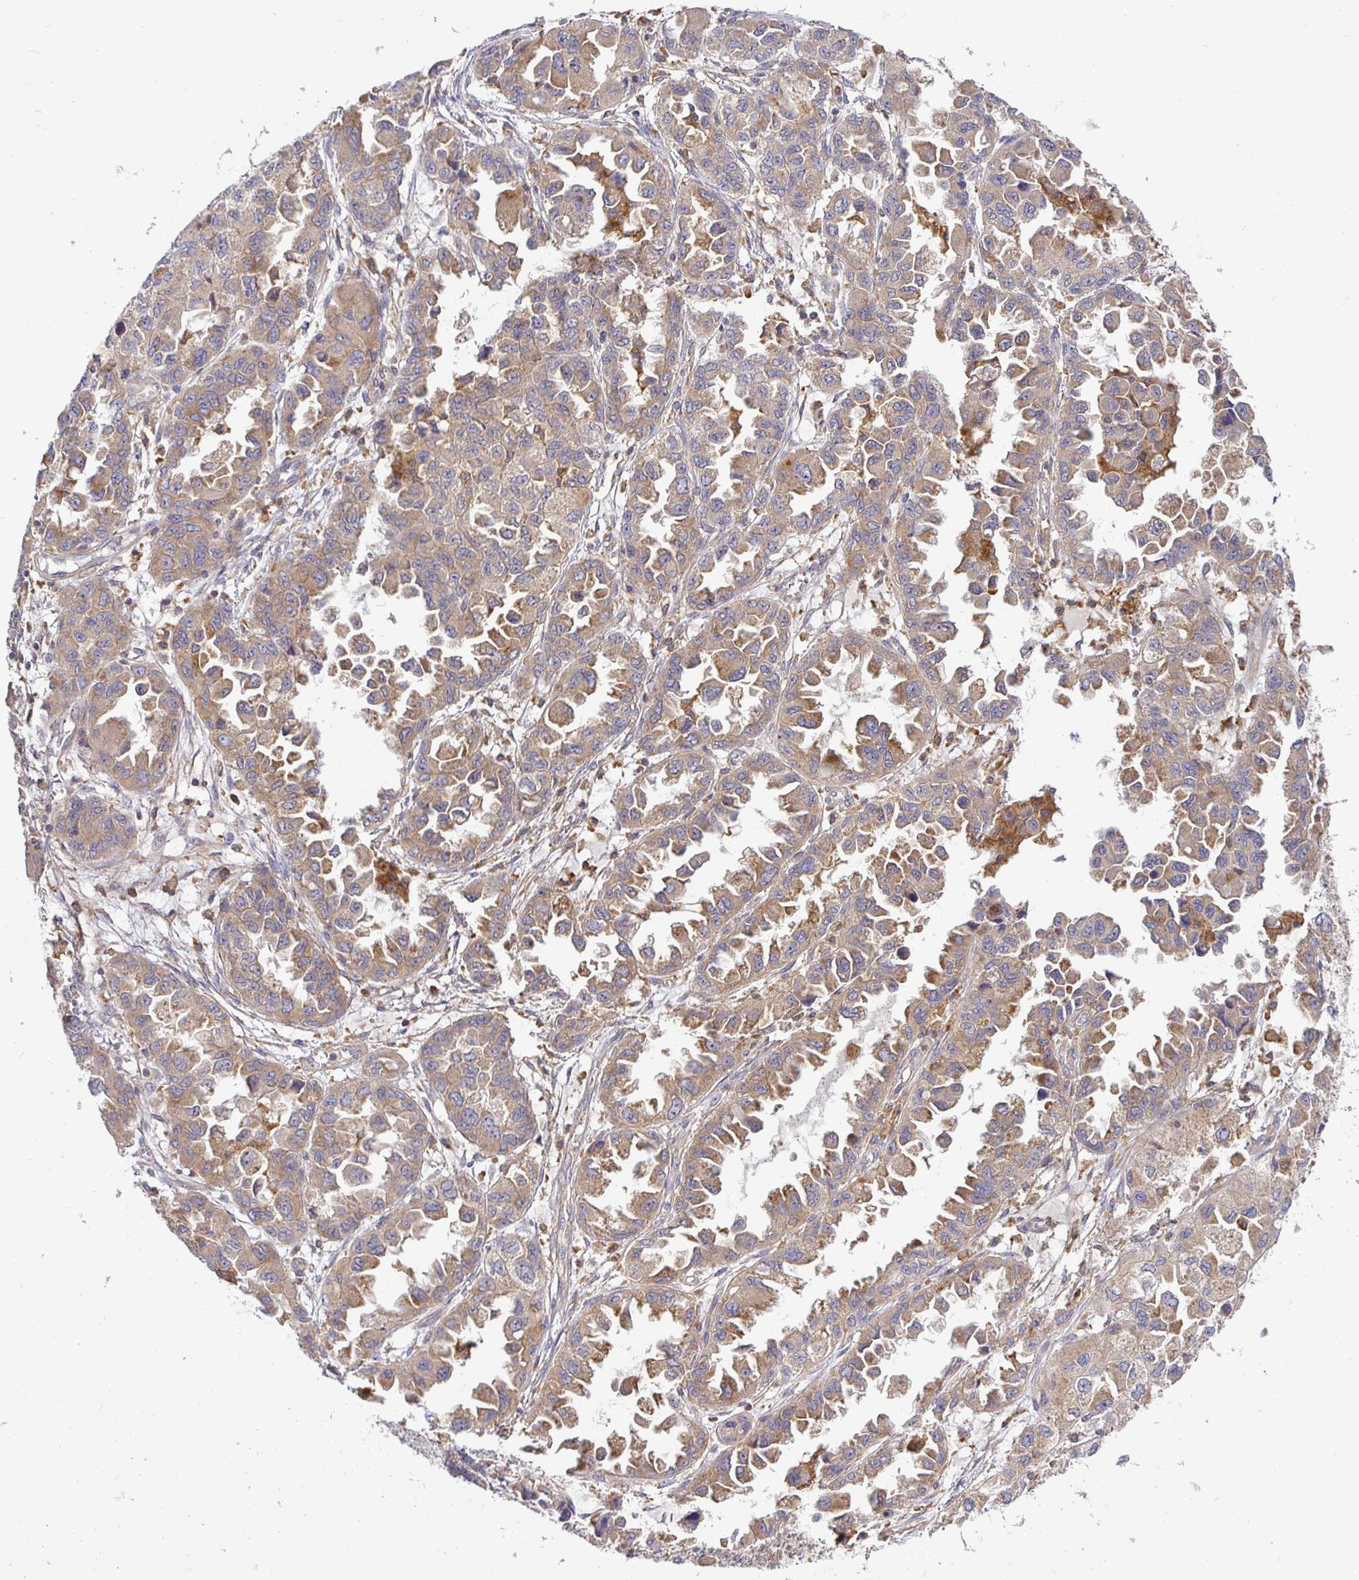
{"staining": {"intensity": "moderate", "quantity": ">75%", "location": "cytoplasmic/membranous"}, "tissue": "ovarian cancer", "cell_type": "Tumor cells", "image_type": "cancer", "snomed": [{"axis": "morphology", "description": "Cystadenocarcinoma, serous, NOS"}, {"axis": "topography", "description": "Ovary"}], "caption": "IHC photomicrograph of human ovarian serous cystadenocarcinoma stained for a protein (brown), which reveals medium levels of moderate cytoplasmic/membranous expression in approximately >75% of tumor cells.", "gene": "ATP6V1F", "patient": {"sex": "female", "age": 84}}